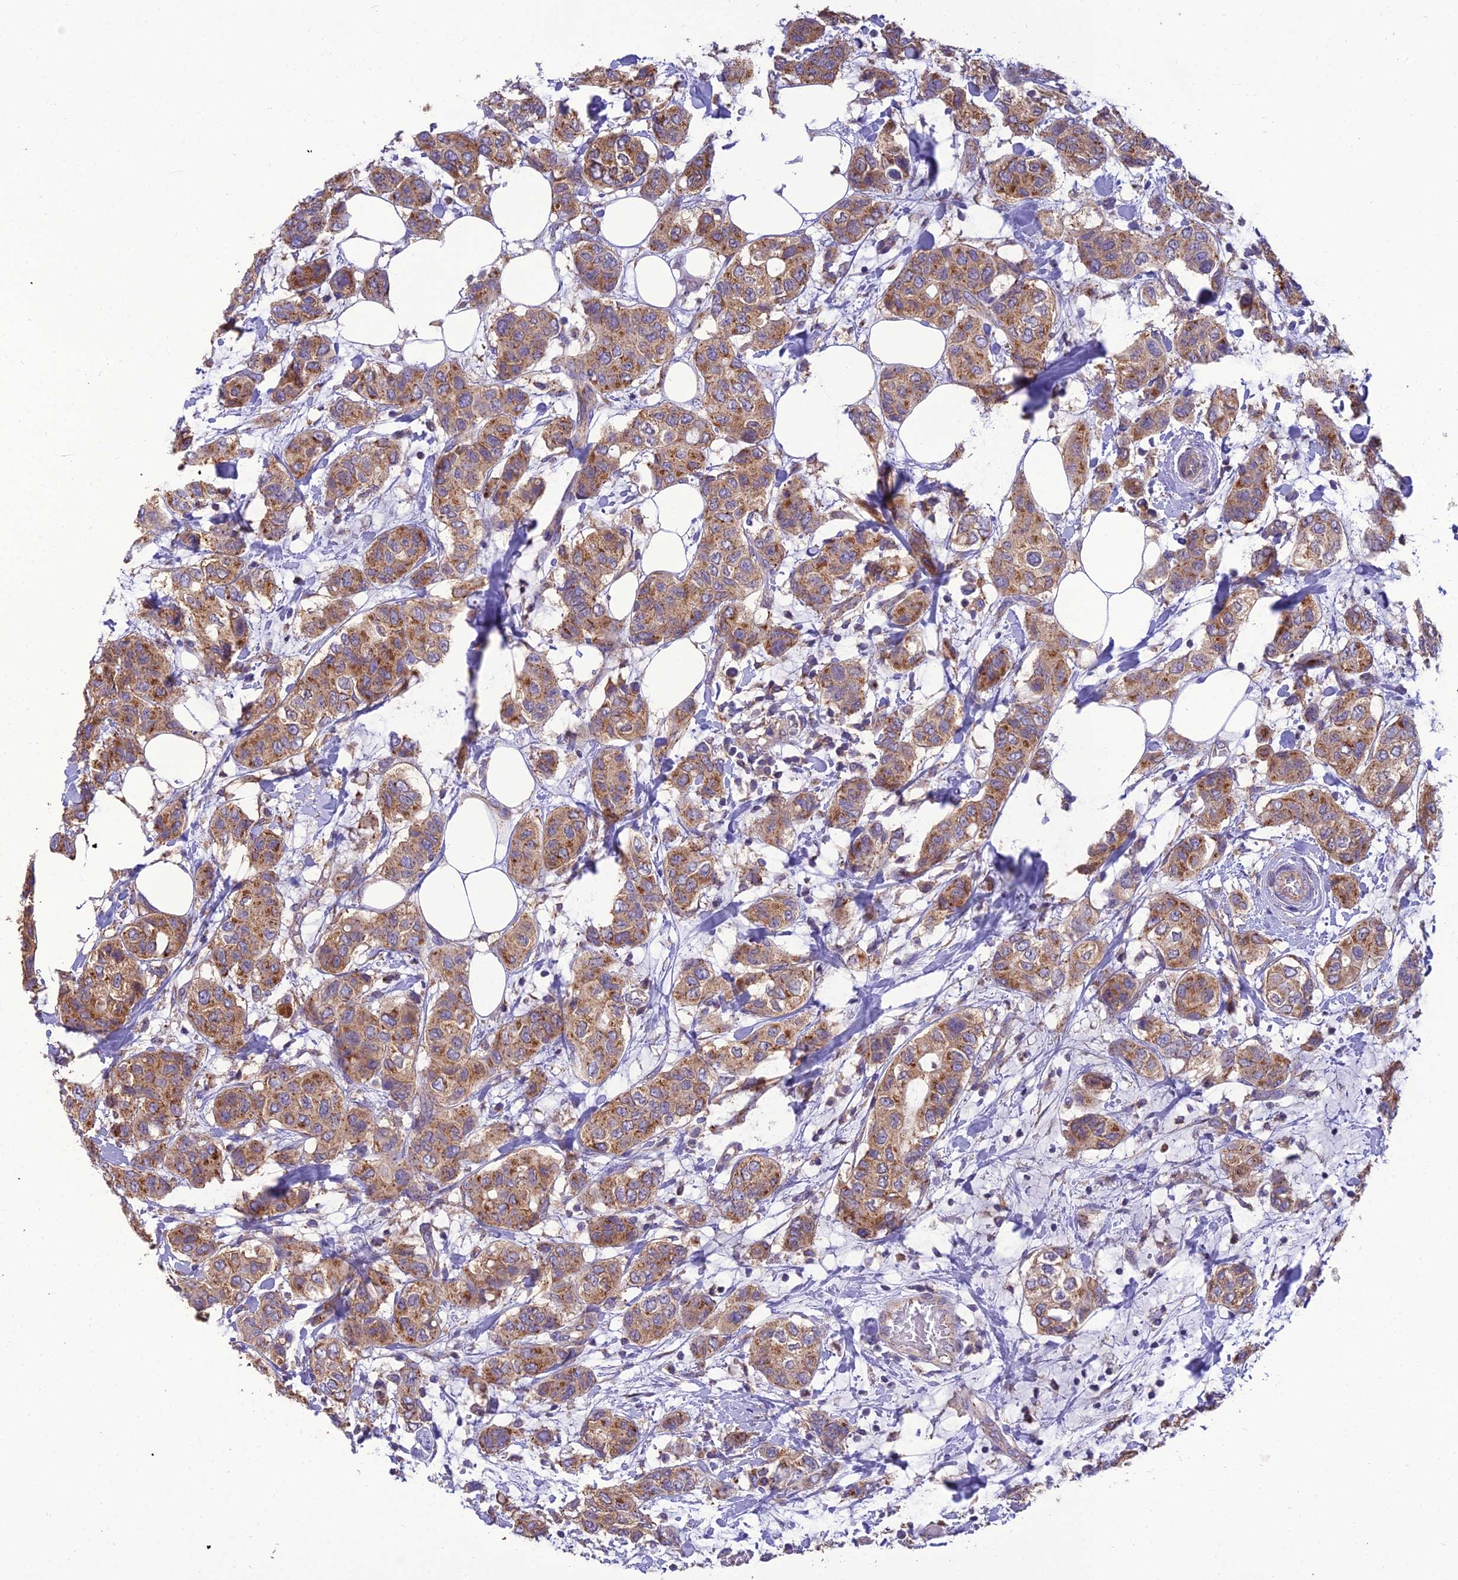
{"staining": {"intensity": "moderate", "quantity": ">75%", "location": "cytoplasmic/membranous"}, "tissue": "breast cancer", "cell_type": "Tumor cells", "image_type": "cancer", "snomed": [{"axis": "morphology", "description": "Lobular carcinoma"}, {"axis": "topography", "description": "Breast"}], "caption": "Breast cancer (lobular carcinoma) was stained to show a protein in brown. There is medium levels of moderate cytoplasmic/membranous staining in approximately >75% of tumor cells.", "gene": "GOLPH3", "patient": {"sex": "female", "age": 51}}